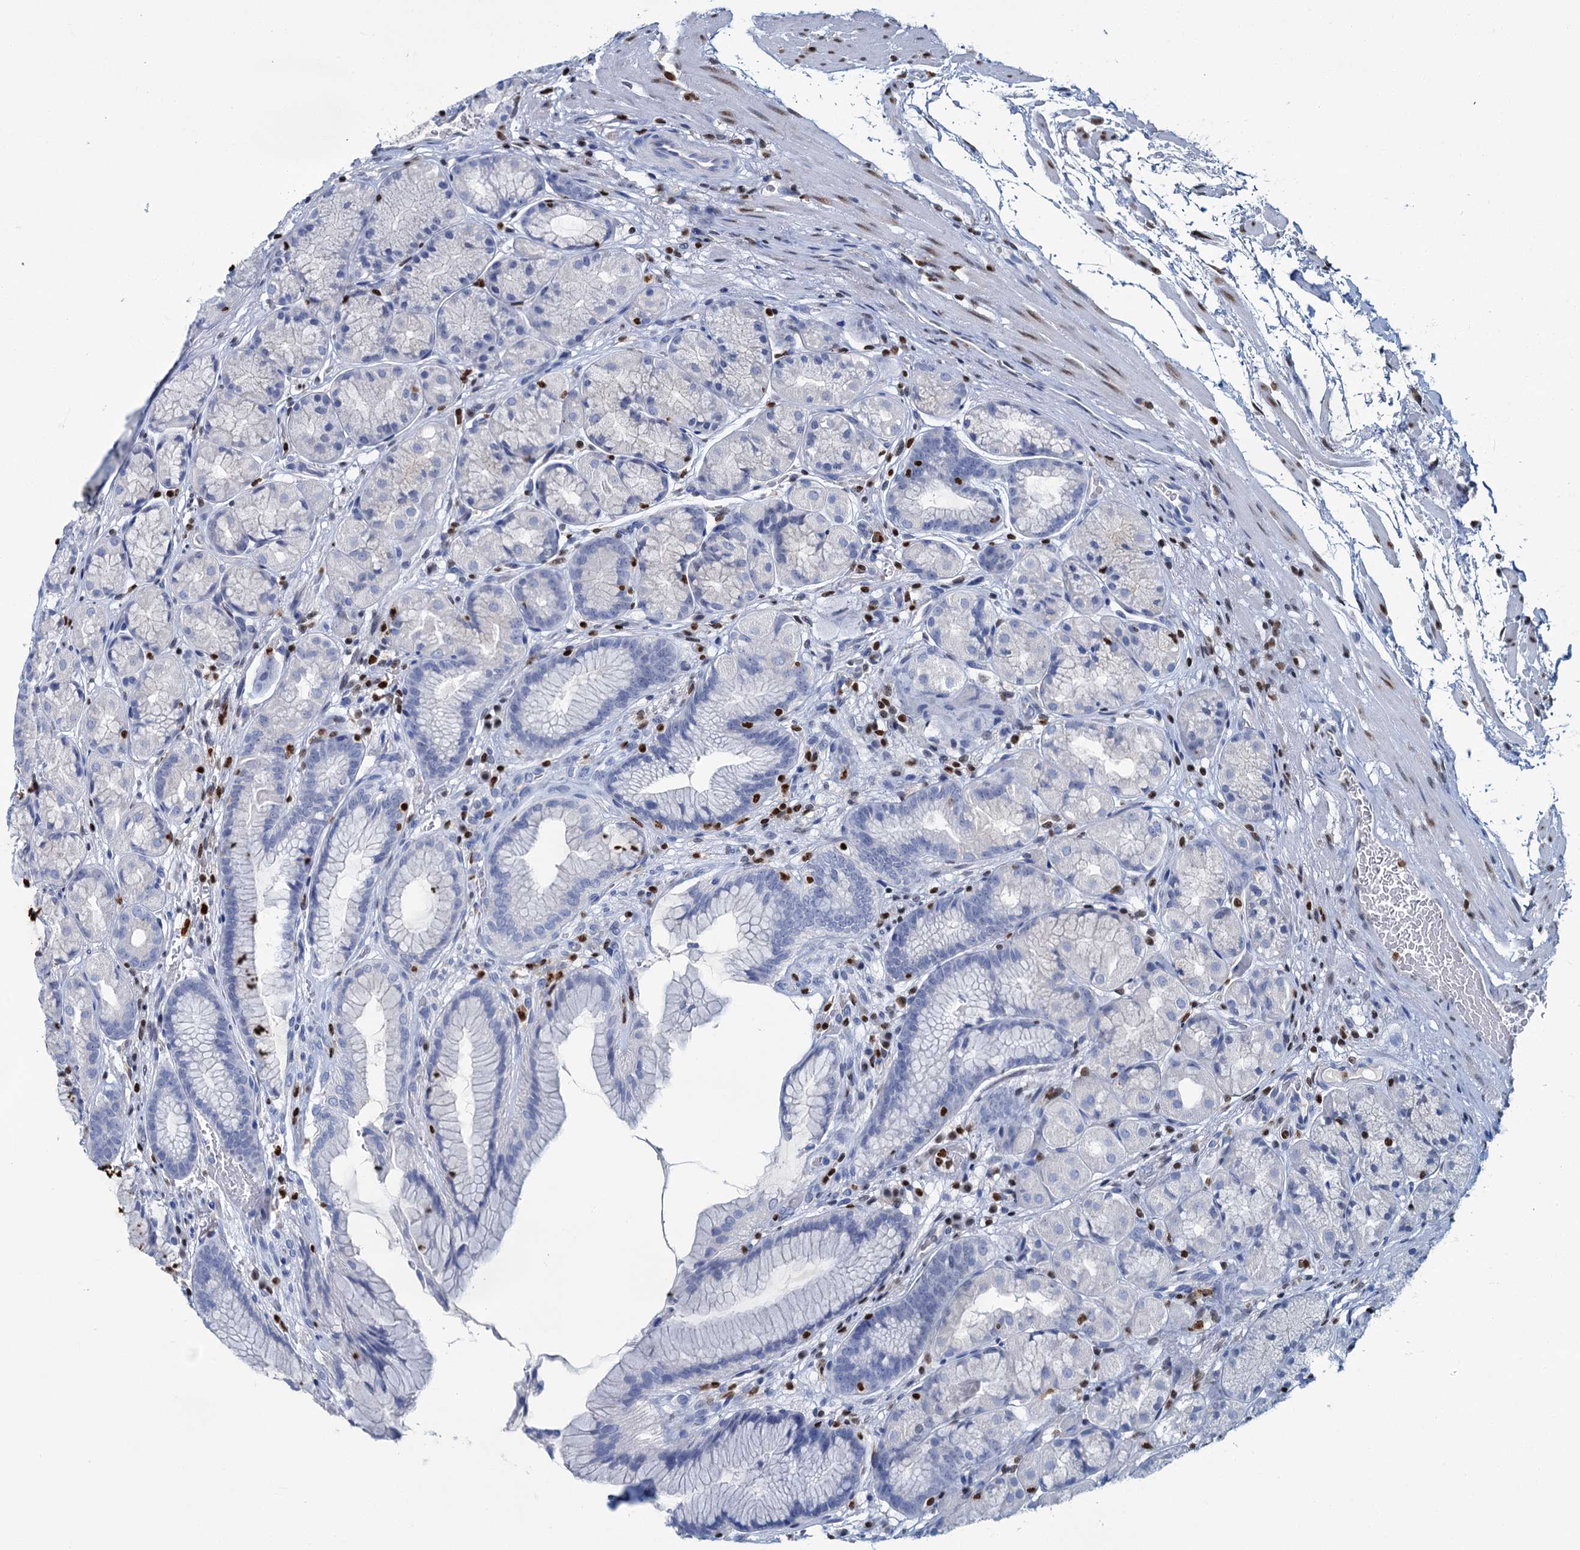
{"staining": {"intensity": "negative", "quantity": "none", "location": "none"}, "tissue": "stomach", "cell_type": "Glandular cells", "image_type": "normal", "snomed": [{"axis": "morphology", "description": "Normal tissue, NOS"}, {"axis": "topography", "description": "Stomach"}], "caption": "Protein analysis of benign stomach reveals no significant staining in glandular cells. Nuclei are stained in blue.", "gene": "CELF2", "patient": {"sex": "male", "age": 63}}